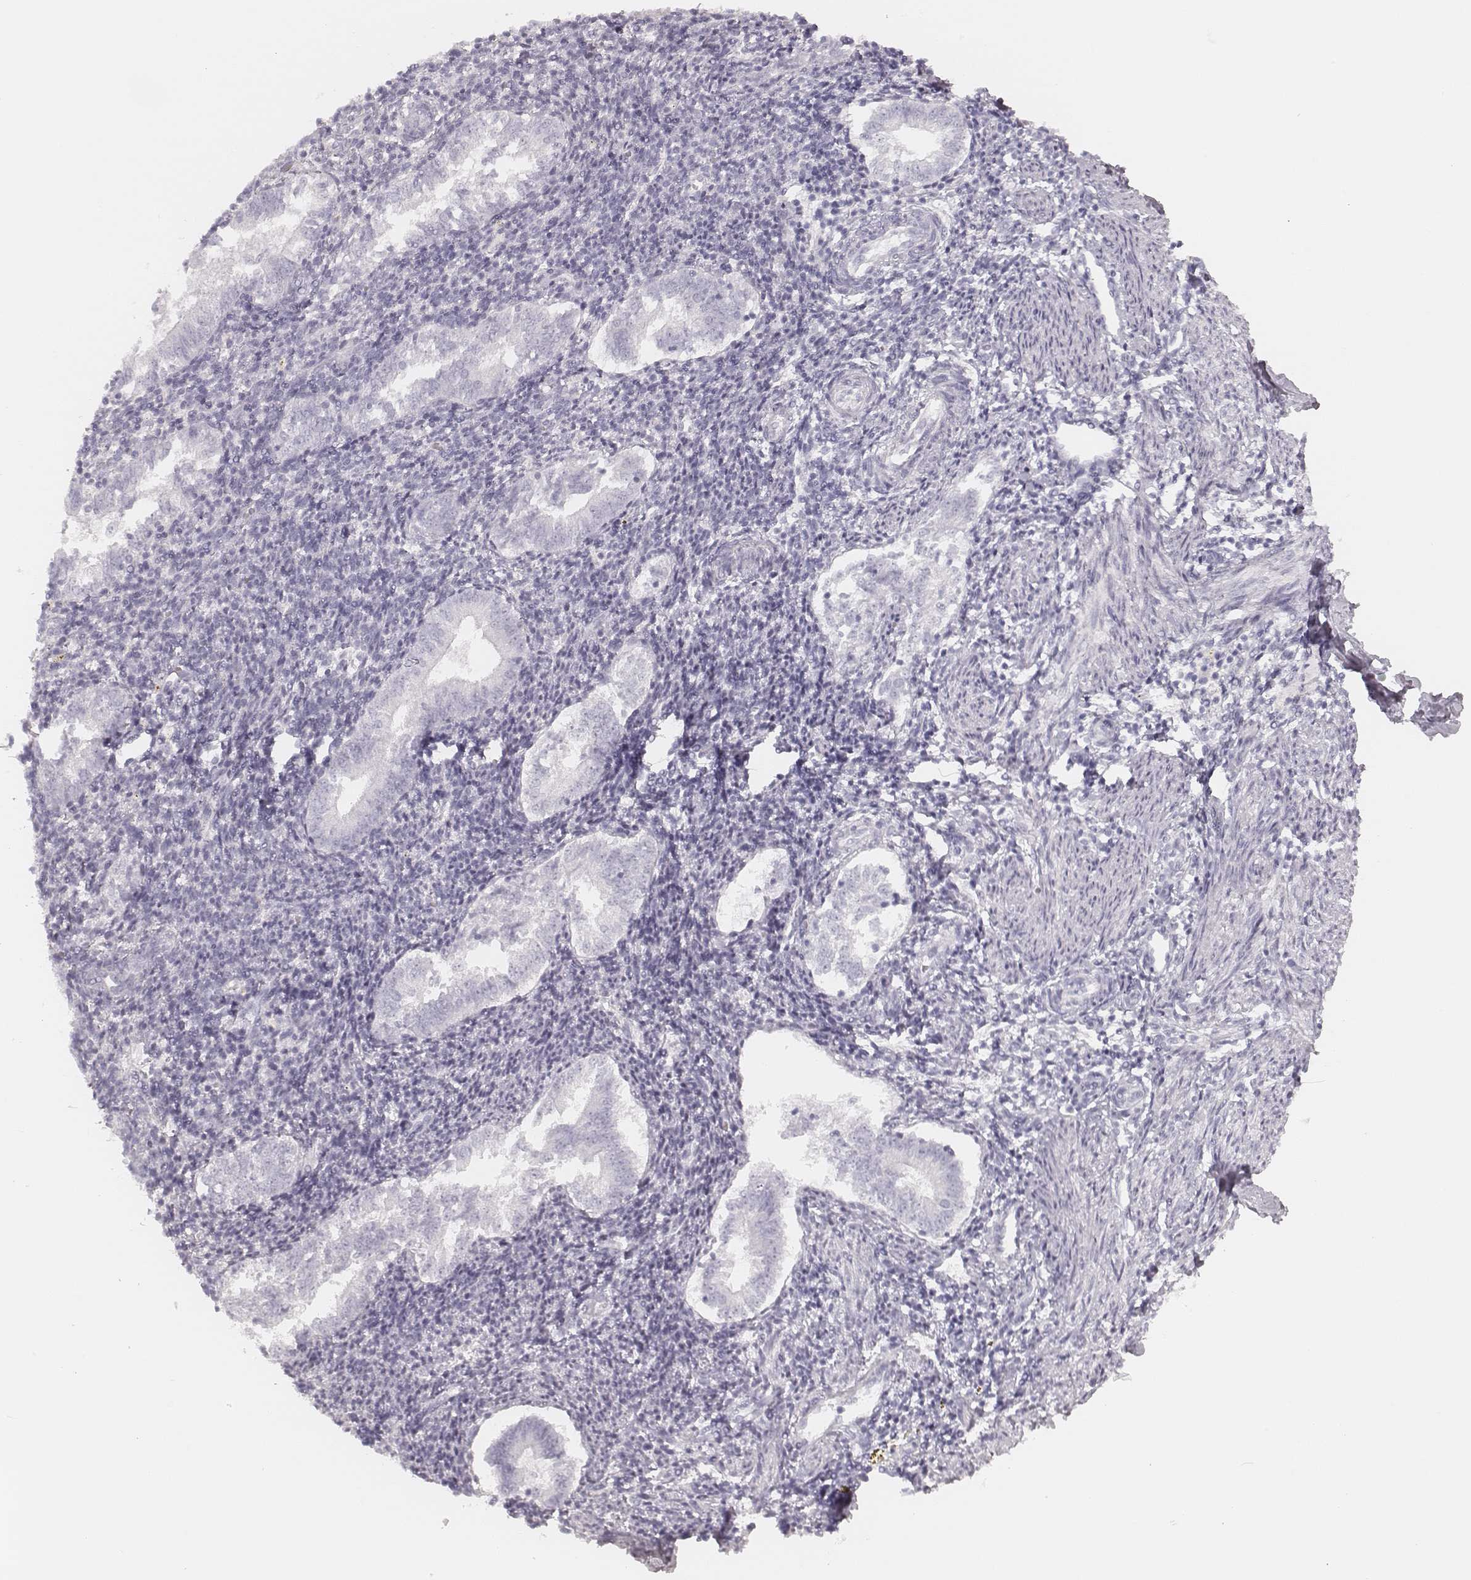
{"staining": {"intensity": "negative", "quantity": "none", "location": "none"}, "tissue": "endometrium", "cell_type": "Cells in endometrial stroma", "image_type": "normal", "snomed": [{"axis": "morphology", "description": "Normal tissue, NOS"}, {"axis": "topography", "description": "Endometrium"}], "caption": "The IHC photomicrograph has no significant staining in cells in endometrial stroma of endometrium.", "gene": "KRT72", "patient": {"sex": "female", "age": 25}}